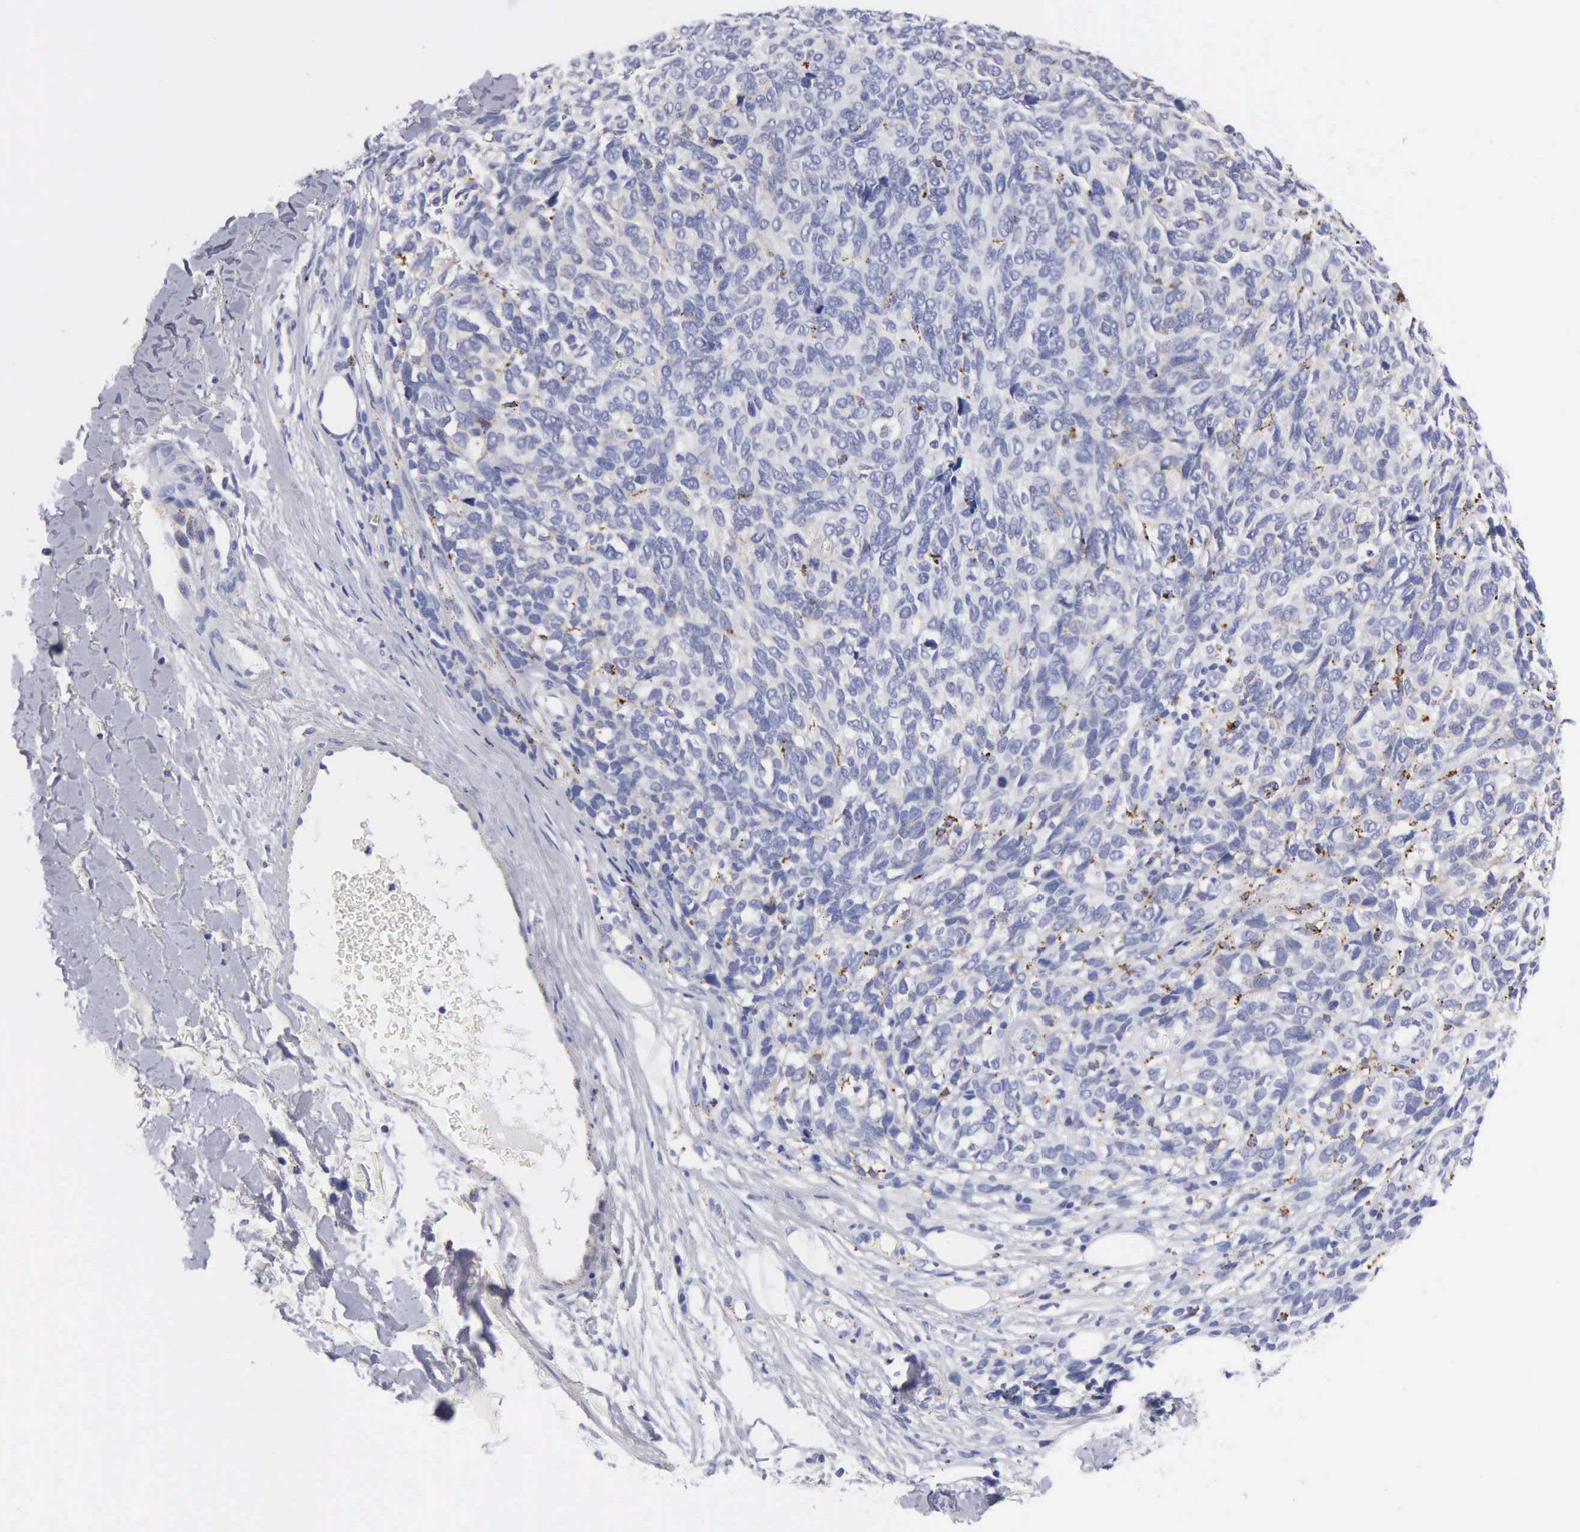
{"staining": {"intensity": "negative", "quantity": "none", "location": "none"}, "tissue": "melanoma", "cell_type": "Tumor cells", "image_type": "cancer", "snomed": [{"axis": "morphology", "description": "Malignant melanoma, NOS"}, {"axis": "topography", "description": "Skin"}], "caption": "This is an immunohistochemistry histopathology image of malignant melanoma. There is no positivity in tumor cells.", "gene": "CTSL", "patient": {"sex": "female", "age": 85}}